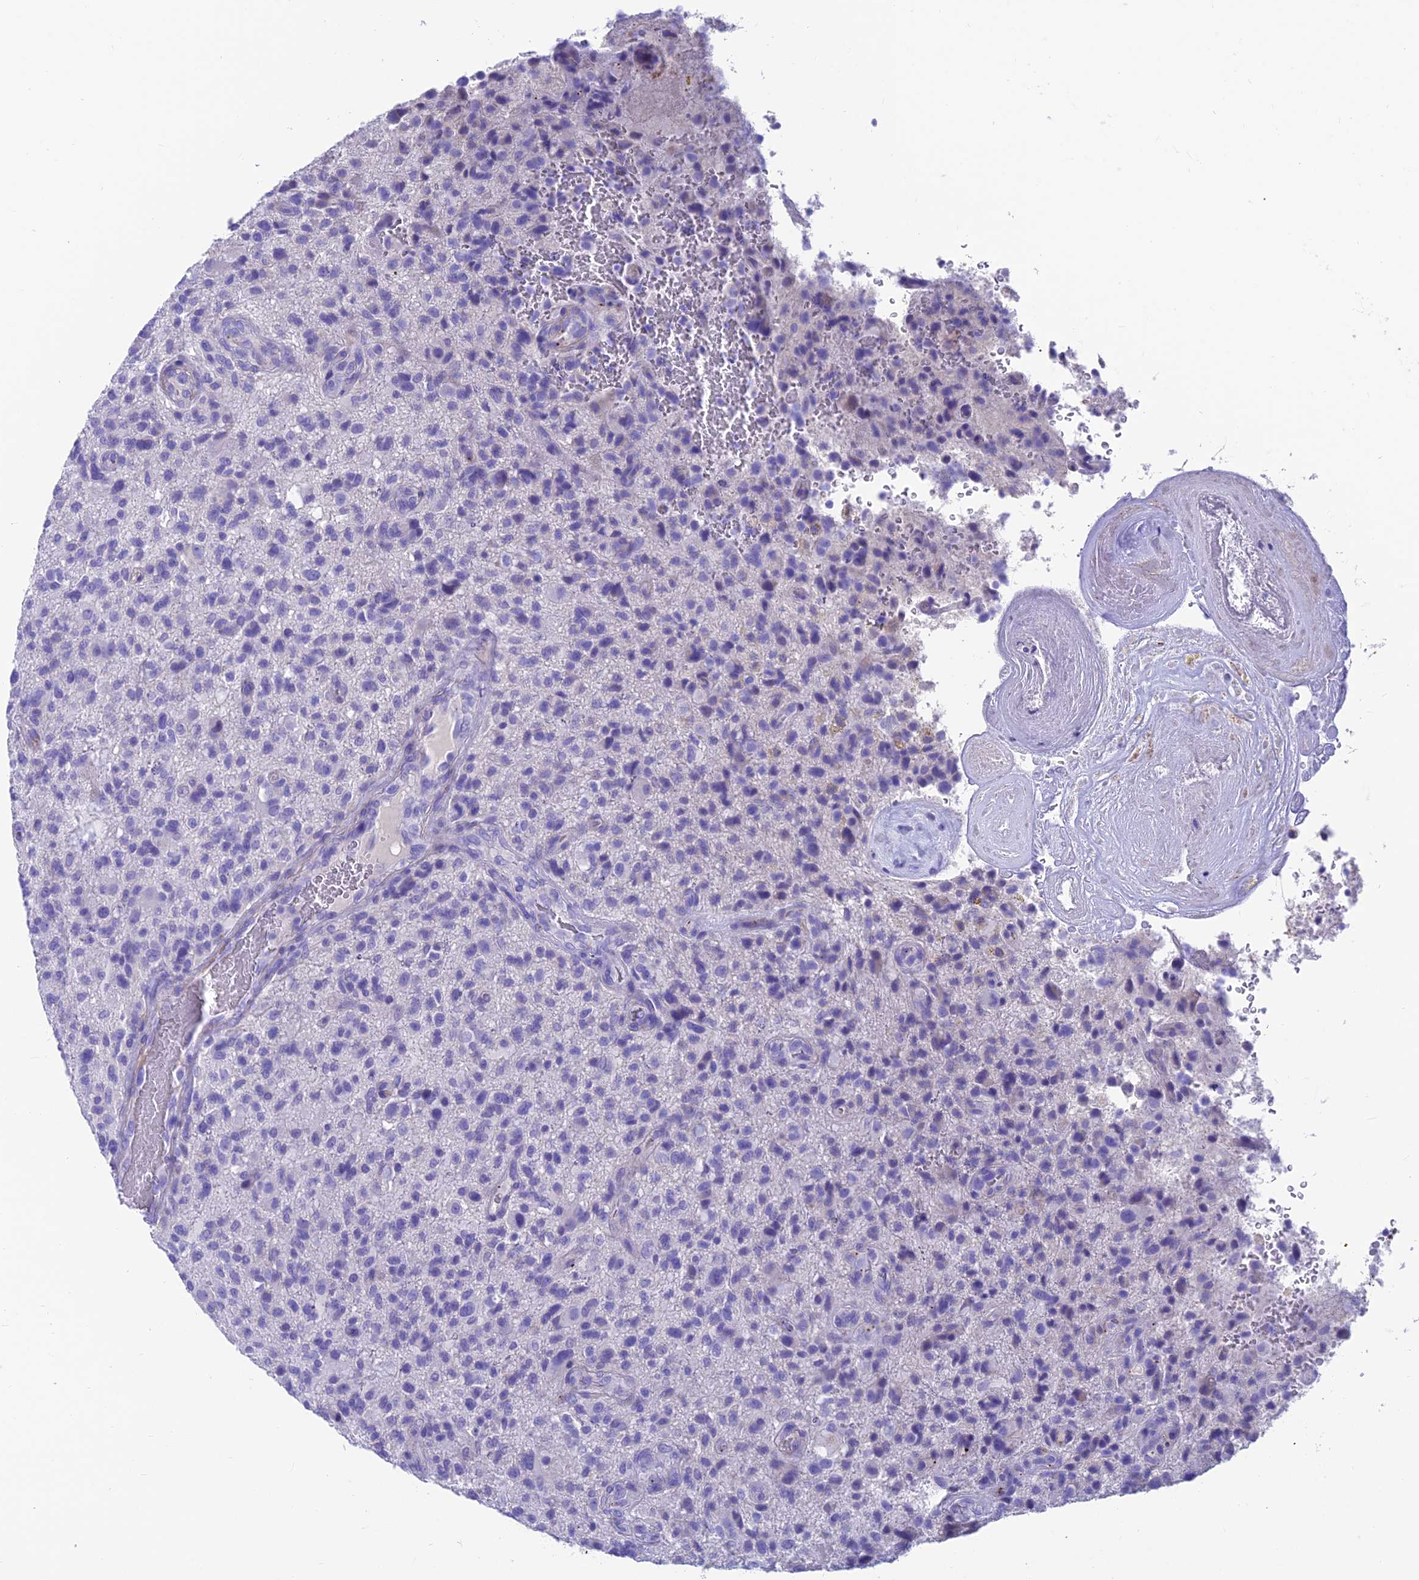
{"staining": {"intensity": "negative", "quantity": "none", "location": "none"}, "tissue": "glioma", "cell_type": "Tumor cells", "image_type": "cancer", "snomed": [{"axis": "morphology", "description": "Glioma, malignant, High grade"}, {"axis": "topography", "description": "Brain"}], "caption": "High magnification brightfield microscopy of malignant high-grade glioma stained with DAB (3,3'-diaminobenzidine) (brown) and counterstained with hematoxylin (blue): tumor cells show no significant staining.", "gene": "GNG11", "patient": {"sex": "male", "age": 47}}